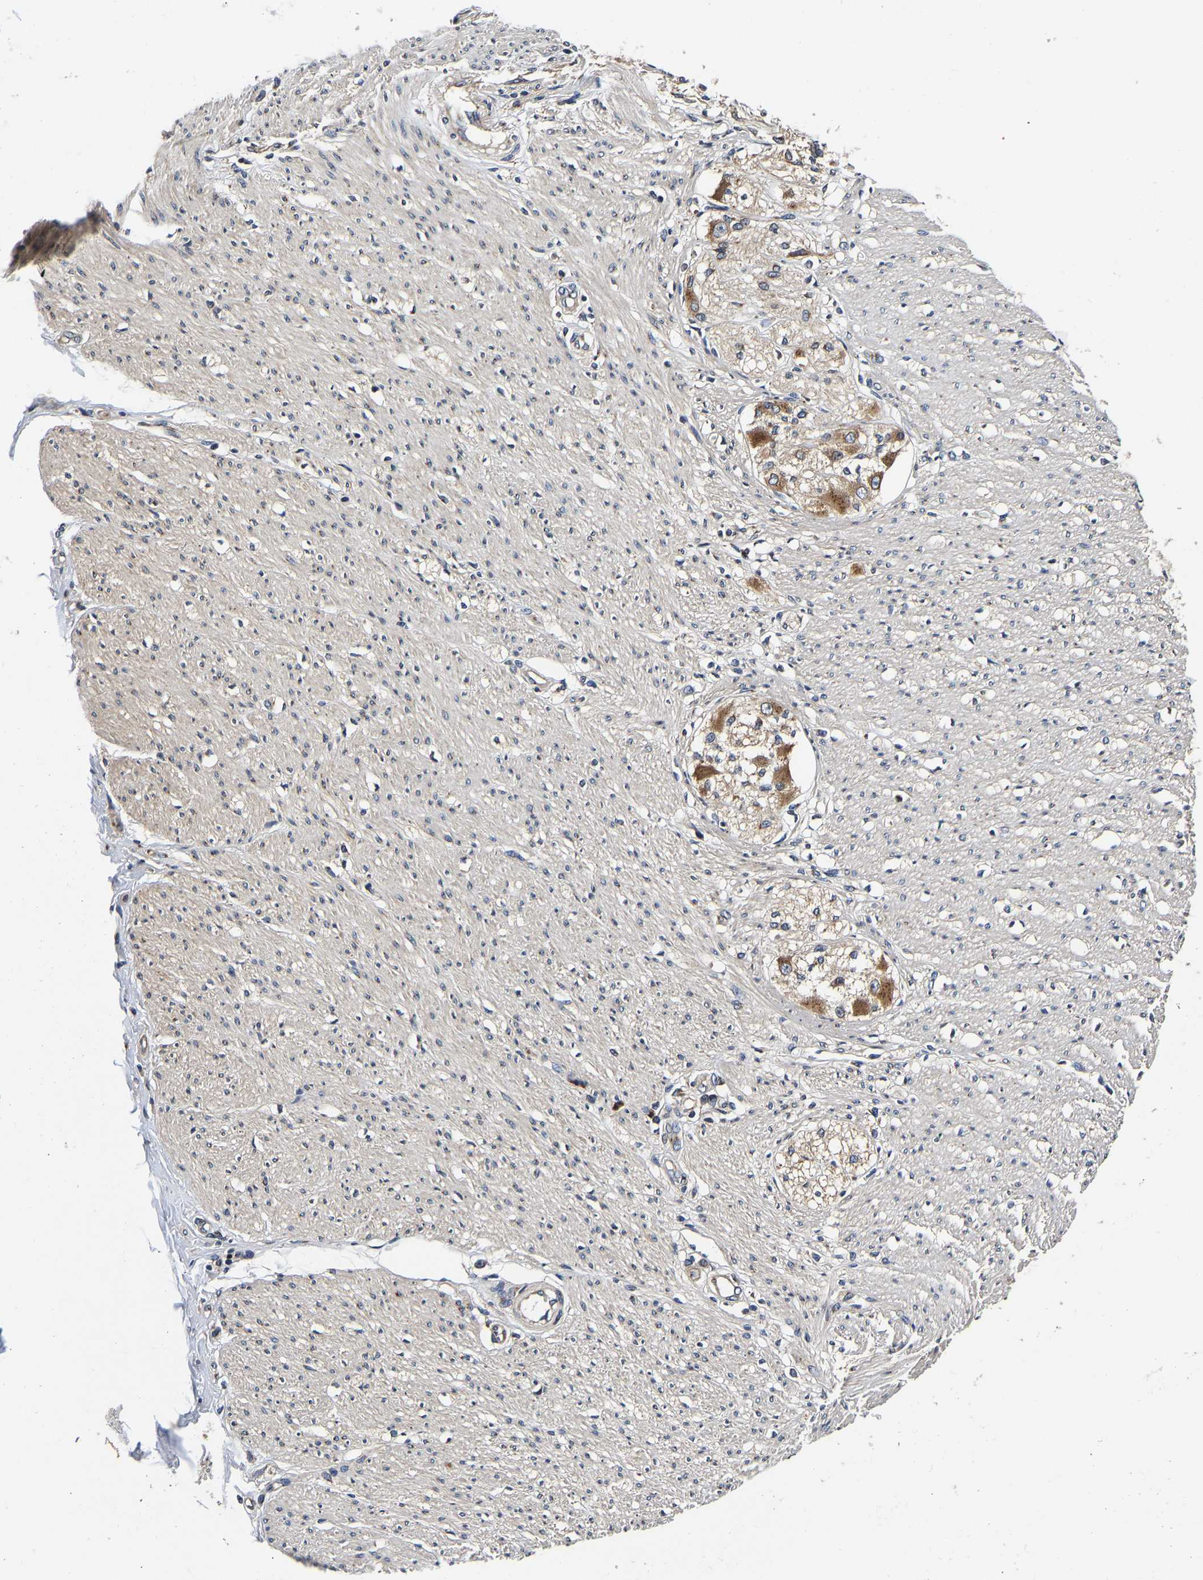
{"staining": {"intensity": "weak", "quantity": ">75%", "location": "cytoplasmic/membranous"}, "tissue": "adipose tissue", "cell_type": "Adipocytes", "image_type": "normal", "snomed": [{"axis": "morphology", "description": "Normal tissue, NOS"}, {"axis": "morphology", "description": "Adenocarcinoma, NOS"}, {"axis": "topography", "description": "Colon"}, {"axis": "topography", "description": "Peripheral nerve tissue"}], "caption": "About >75% of adipocytes in unremarkable adipose tissue show weak cytoplasmic/membranous protein staining as visualized by brown immunohistochemical staining.", "gene": "RABAC1", "patient": {"sex": "male", "age": 14}}